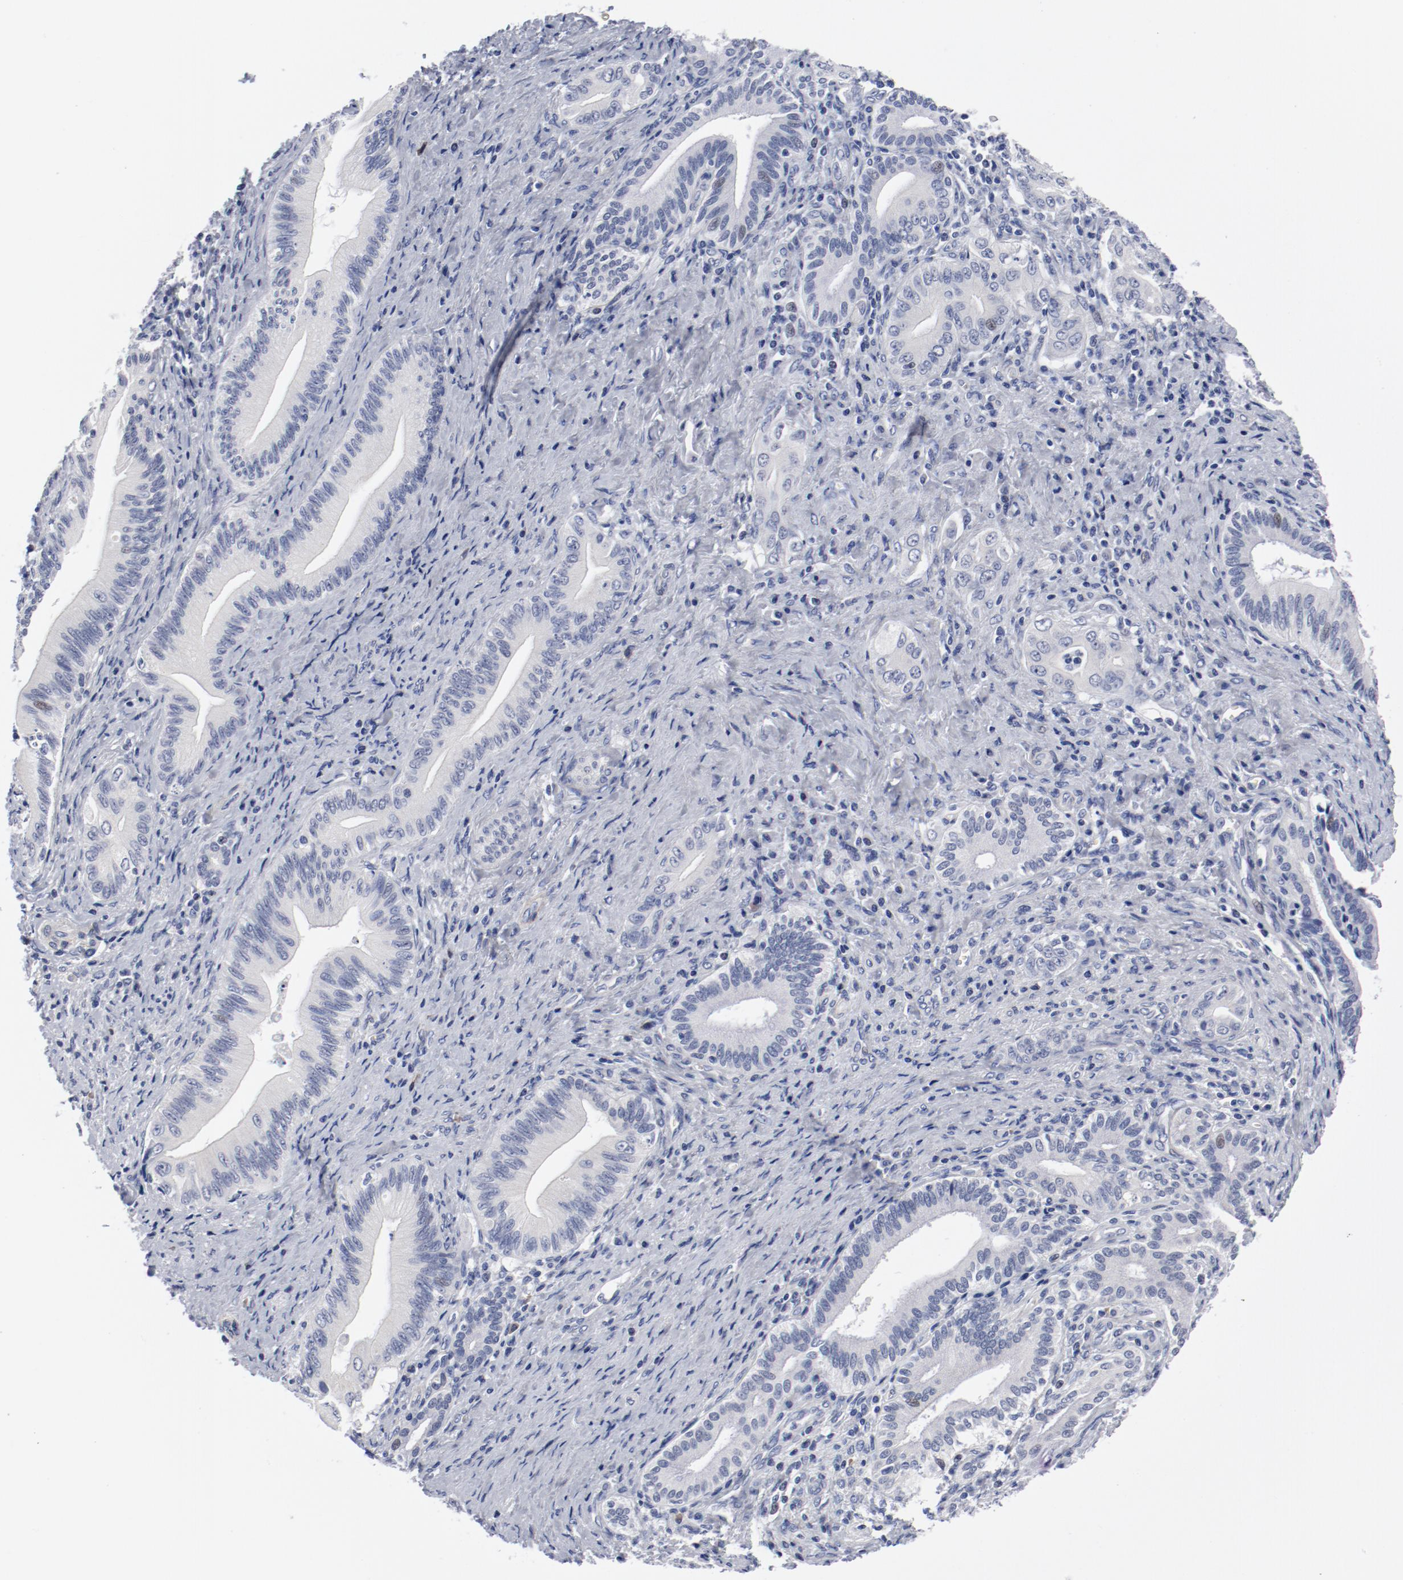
{"staining": {"intensity": "negative", "quantity": "none", "location": "none"}, "tissue": "liver cancer", "cell_type": "Tumor cells", "image_type": "cancer", "snomed": [{"axis": "morphology", "description": "Cholangiocarcinoma"}, {"axis": "topography", "description": "Liver"}], "caption": "A photomicrograph of human liver cholangiocarcinoma is negative for staining in tumor cells.", "gene": "KCNK13", "patient": {"sex": "male", "age": 58}}